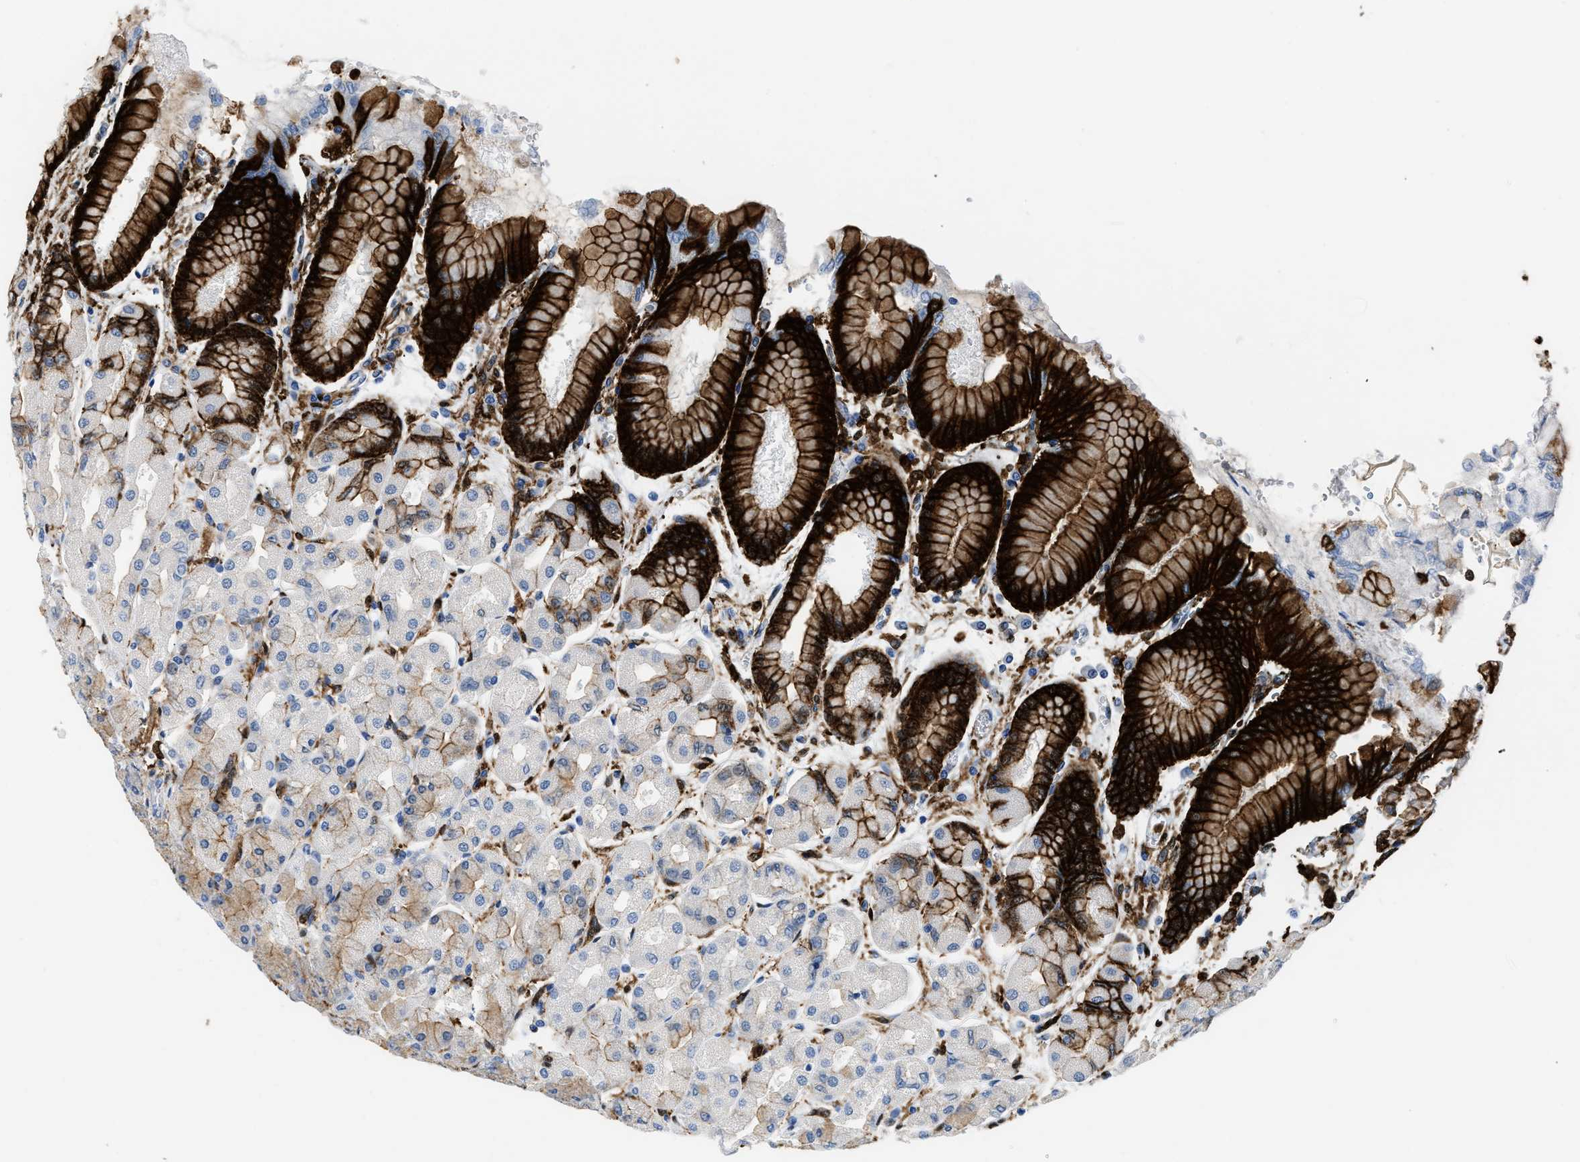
{"staining": {"intensity": "strong", "quantity": "25%-75%", "location": "cytoplasmic/membranous"}, "tissue": "stomach", "cell_type": "Glandular cells", "image_type": "normal", "snomed": [{"axis": "morphology", "description": "Normal tissue, NOS"}, {"axis": "topography", "description": "Stomach, upper"}], "caption": "Immunohistochemistry of benign human stomach displays high levels of strong cytoplasmic/membranous positivity in approximately 25%-75% of glandular cells.", "gene": "GSN", "patient": {"sex": "female", "age": 56}}